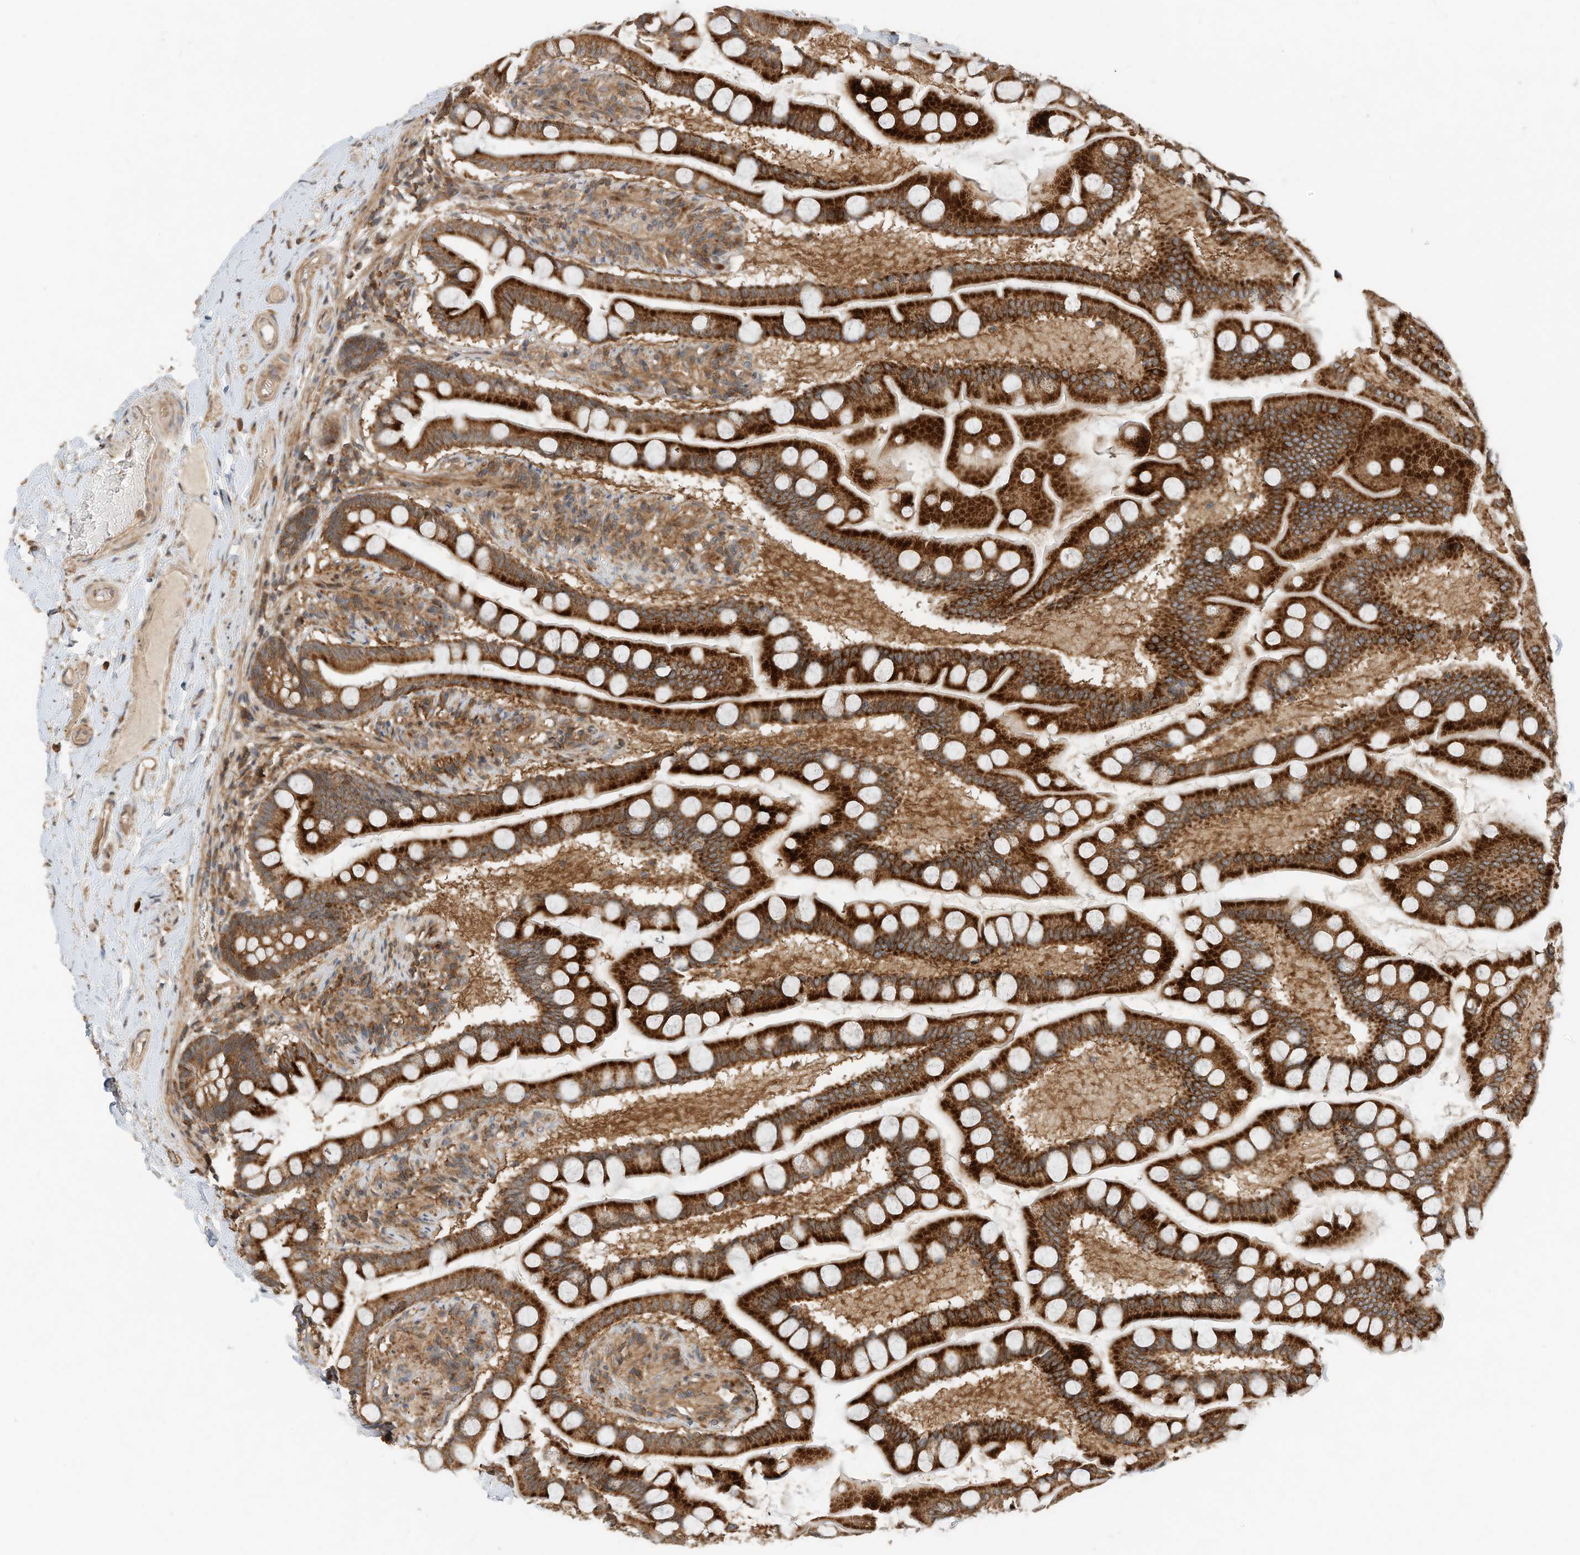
{"staining": {"intensity": "strong", "quantity": ">75%", "location": "cytoplasmic/membranous"}, "tissue": "small intestine", "cell_type": "Glandular cells", "image_type": "normal", "snomed": [{"axis": "morphology", "description": "Normal tissue, NOS"}, {"axis": "topography", "description": "Small intestine"}], "caption": "A high amount of strong cytoplasmic/membranous positivity is present in about >75% of glandular cells in normal small intestine.", "gene": "CPAMD8", "patient": {"sex": "male", "age": 41}}